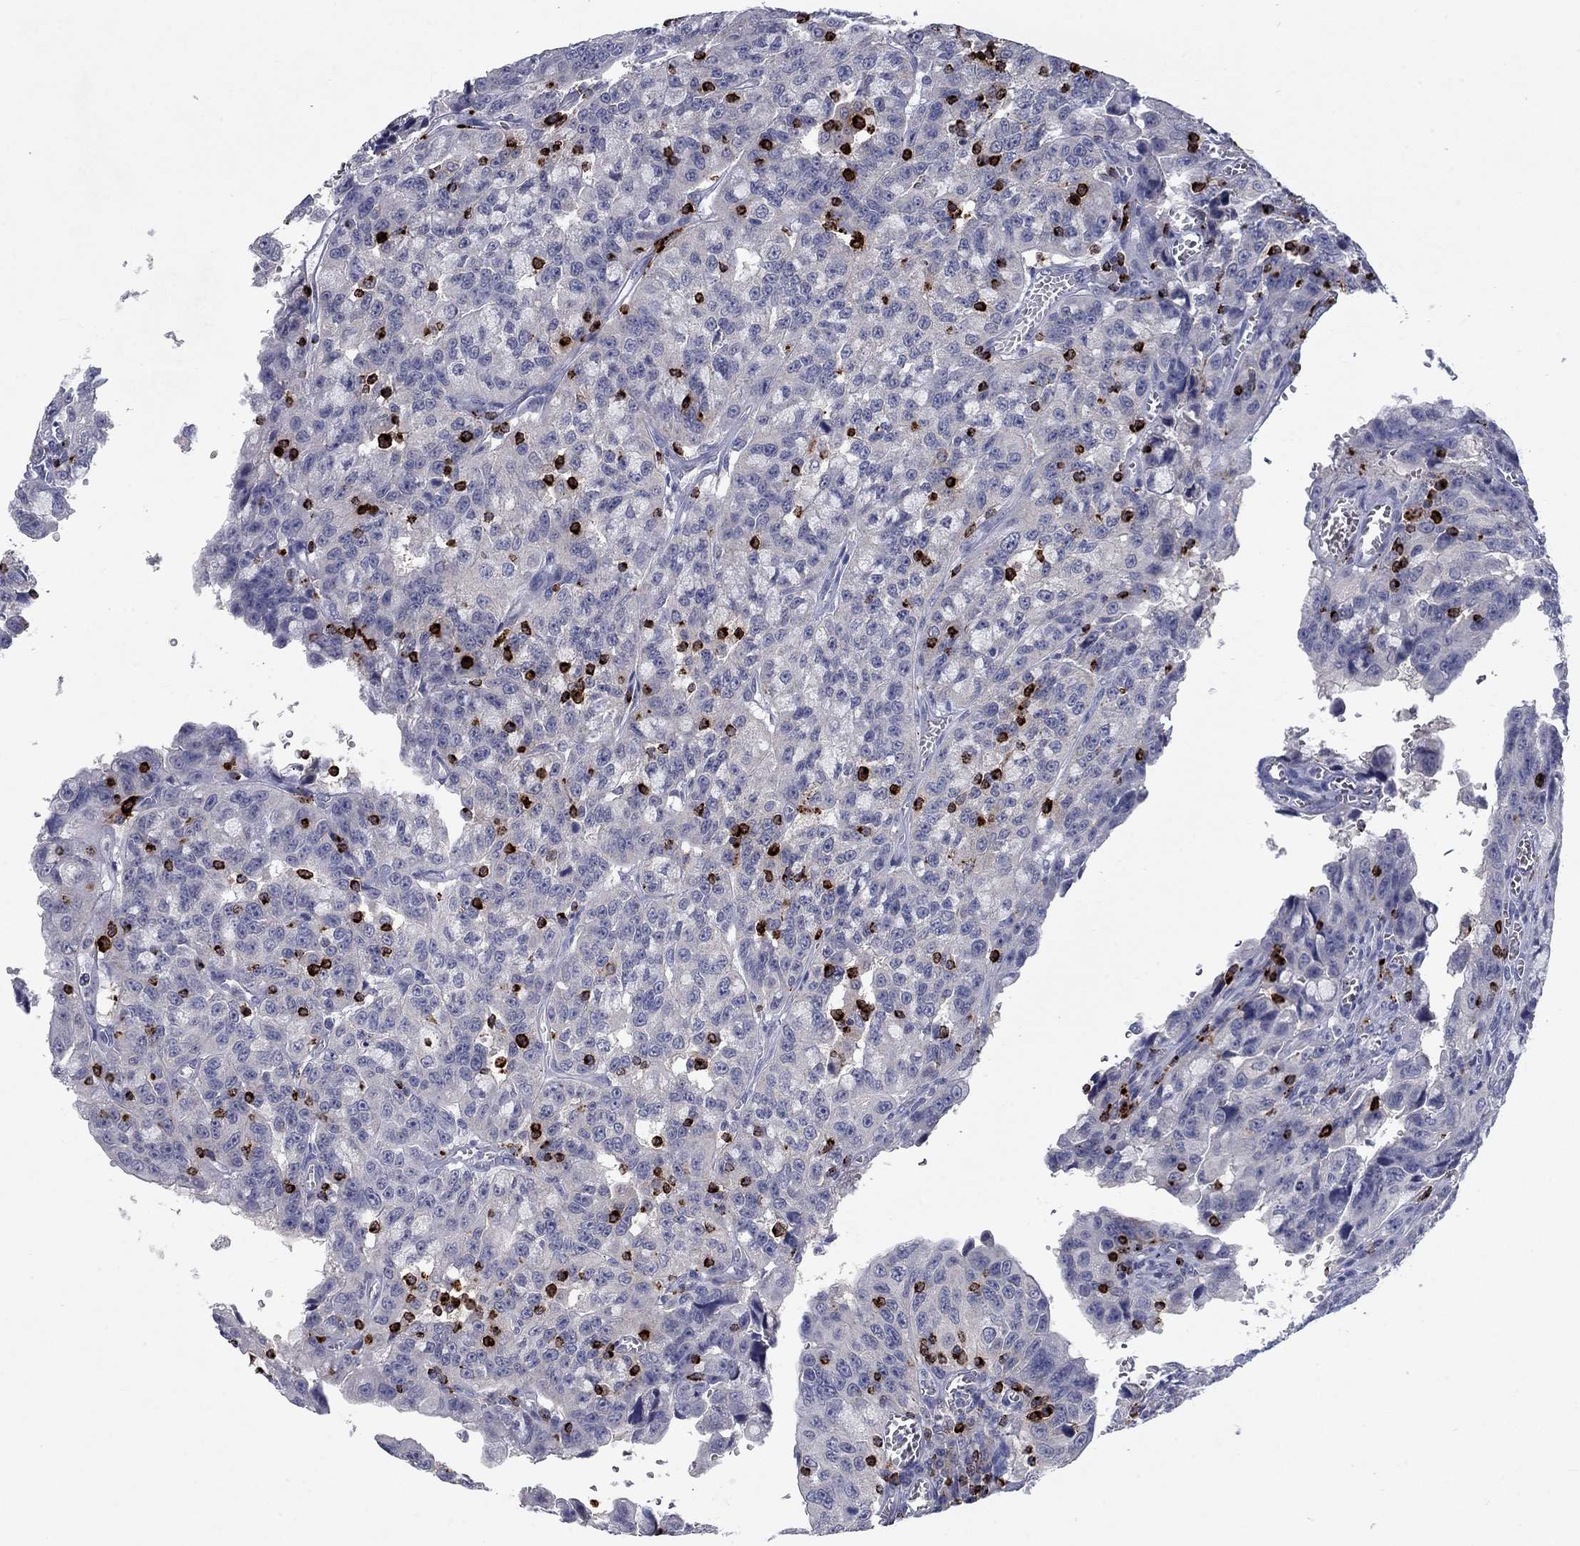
{"staining": {"intensity": "negative", "quantity": "none", "location": "none"}, "tissue": "urothelial cancer", "cell_type": "Tumor cells", "image_type": "cancer", "snomed": [{"axis": "morphology", "description": "Urothelial carcinoma, NOS"}, {"axis": "morphology", "description": "Urothelial carcinoma, High grade"}, {"axis": "topography", "description": "Urinary bladder"}], "caption": "DAB immunohistochemical staining of human transitional cell carcinoma displays no significant staining in tumor cells.", "gene": "GZMA", "patient": {"sex": "female", "age": 73}}